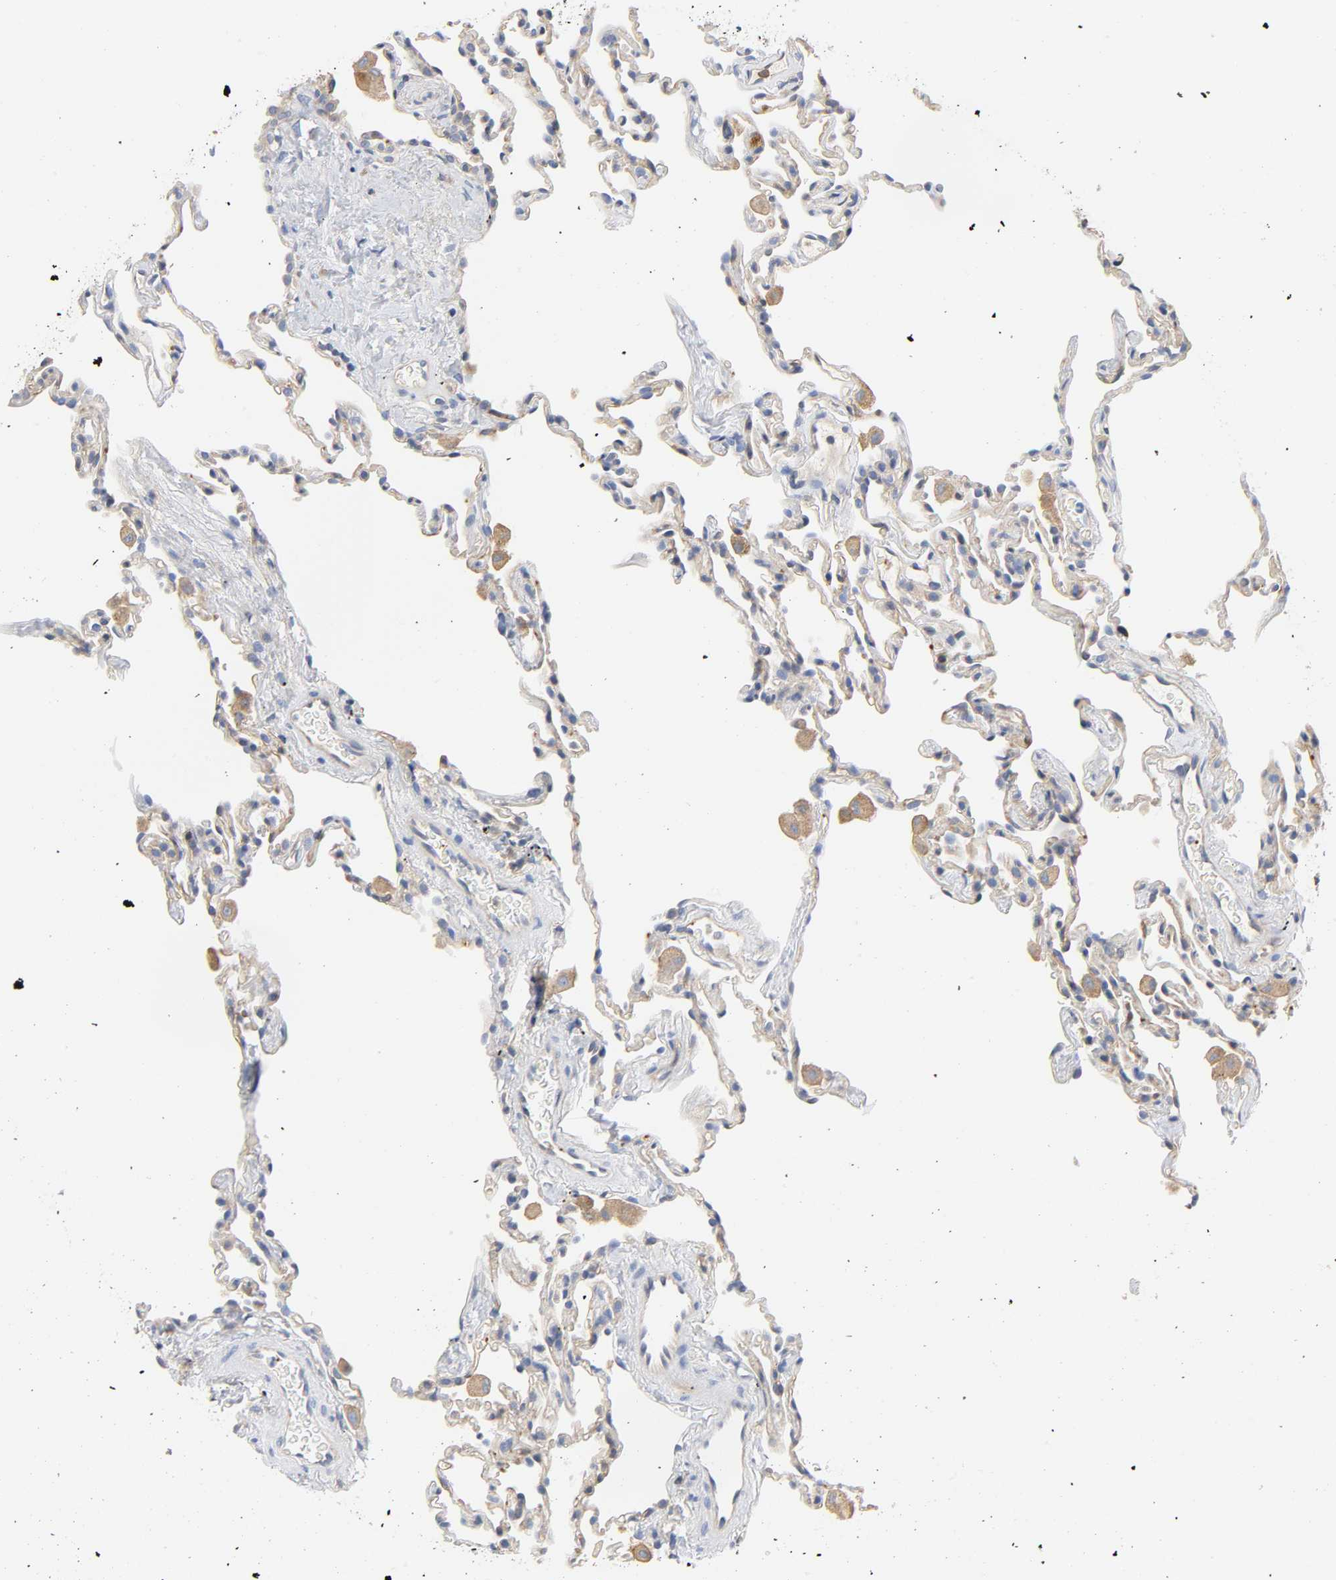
{"staining": {"intensity": "negative", "quantity": "none", "location": "none"}, "tissue": "lung", "cell_type": "Alveolar cells", "image_type": "normal", "snomed": [{"axis": "morphology", "description": "Normal tissue, NOS"}, {"axis": "morphology", "description": "Soft tissue tumor metastatic"}, {"axis": "topography", "description": "Lung"}], "caption": "DAB immunohistochemical staining of normal human lung exhibits no significant positivity in alveolar cells.", "gene": "SRC", "patient": {"sex": "male", "age": 59}}